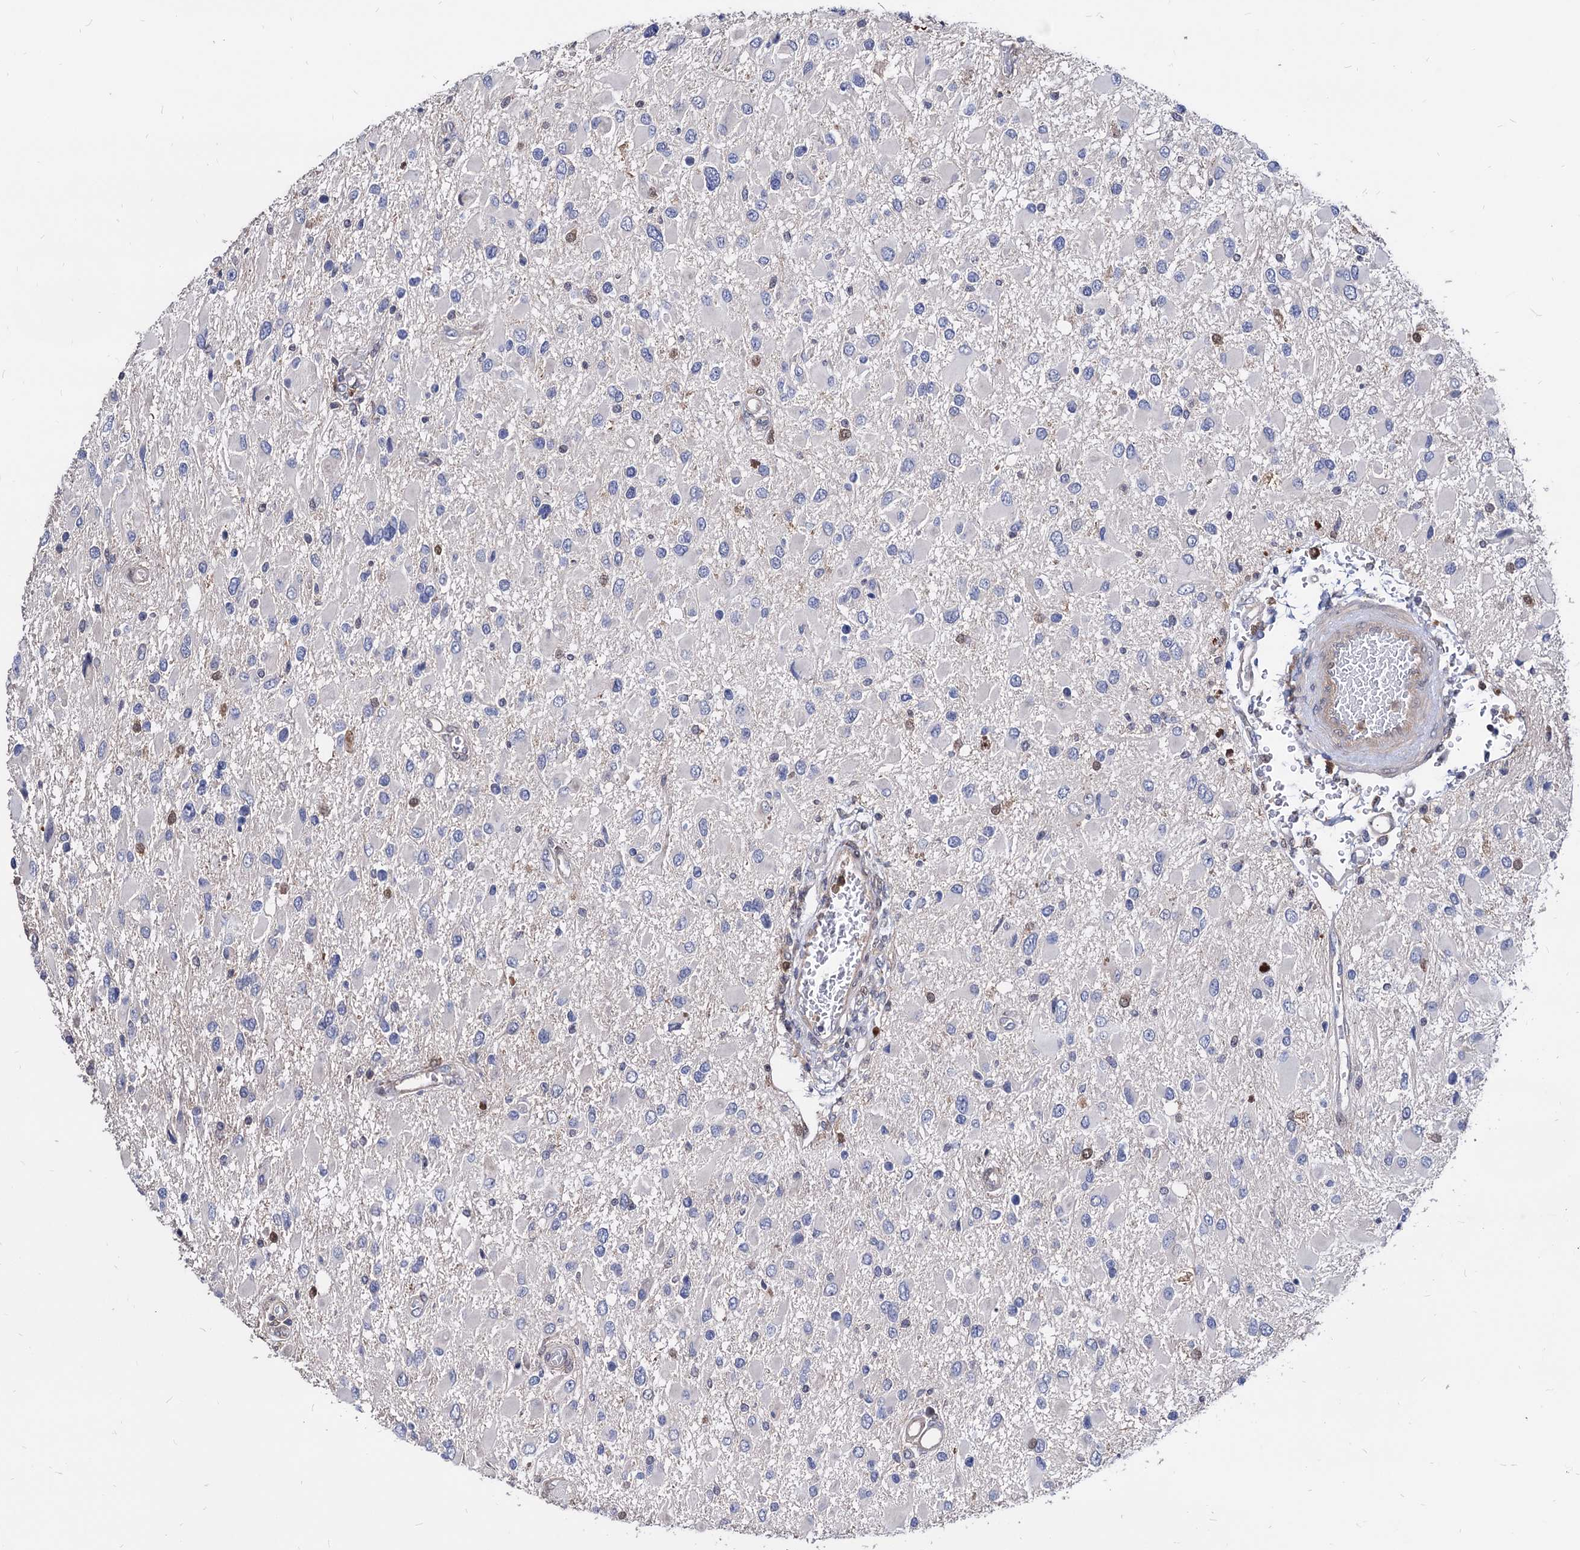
{"staining": {"intensity": "negative", "quantity": "none", "location": "none"}, "tissue": "glioma", "cell_type": "Tumor cells", "image_type": "cancer", "snomed": [{"axis": "morphology", "description": "Glioma, malignant, High grade"}, {"axis": "topography", "description": "Brain"}], "caption": "Glioma stained for a protein using immunohistochemistry demonstrates no positivity tumor cells.", "gene": "CPPED1", "patient": {"sex": "male", "age": 53}}